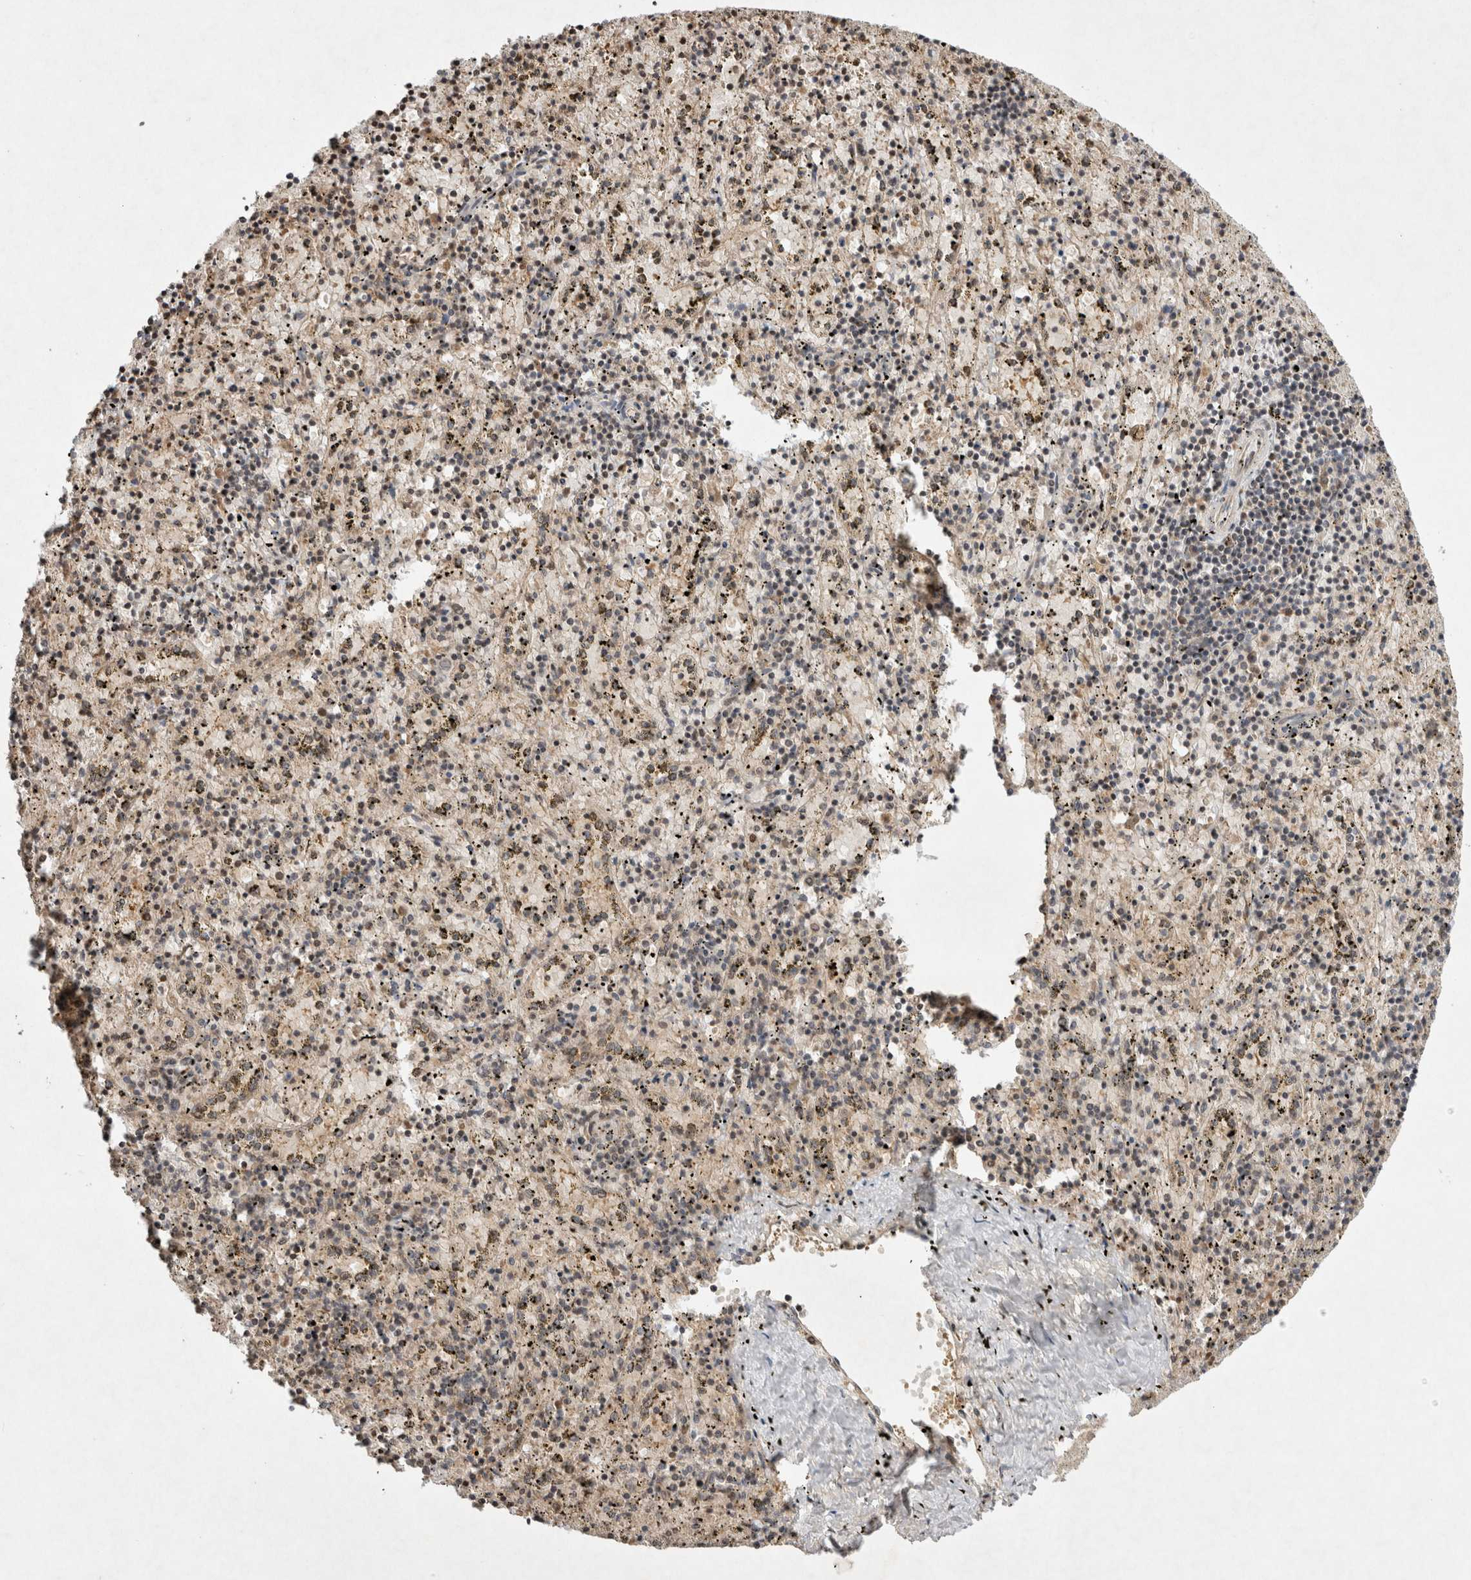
{"staining": {"intensity": "weak", "quantity": "<25%", "location": "nuclear"}, "tissue": "spleen", "cell_type": "Cells in red pulp", "image_type": "normal", "snomed": [{"axis": "morphology", "description": "Normal tissue, NOS"}, {"axis": "topography", "description": "Spleen"}], "caption": "An image of spleen stained for a protein reveals no brown staining in cells in red pulp. (DAB (3,3'-diaminobenzidine) immunohistochemistry with hematoxylin counter stain).", "gene": "EIF2AK1", "patient": {"sex": "male", "age": 11}}